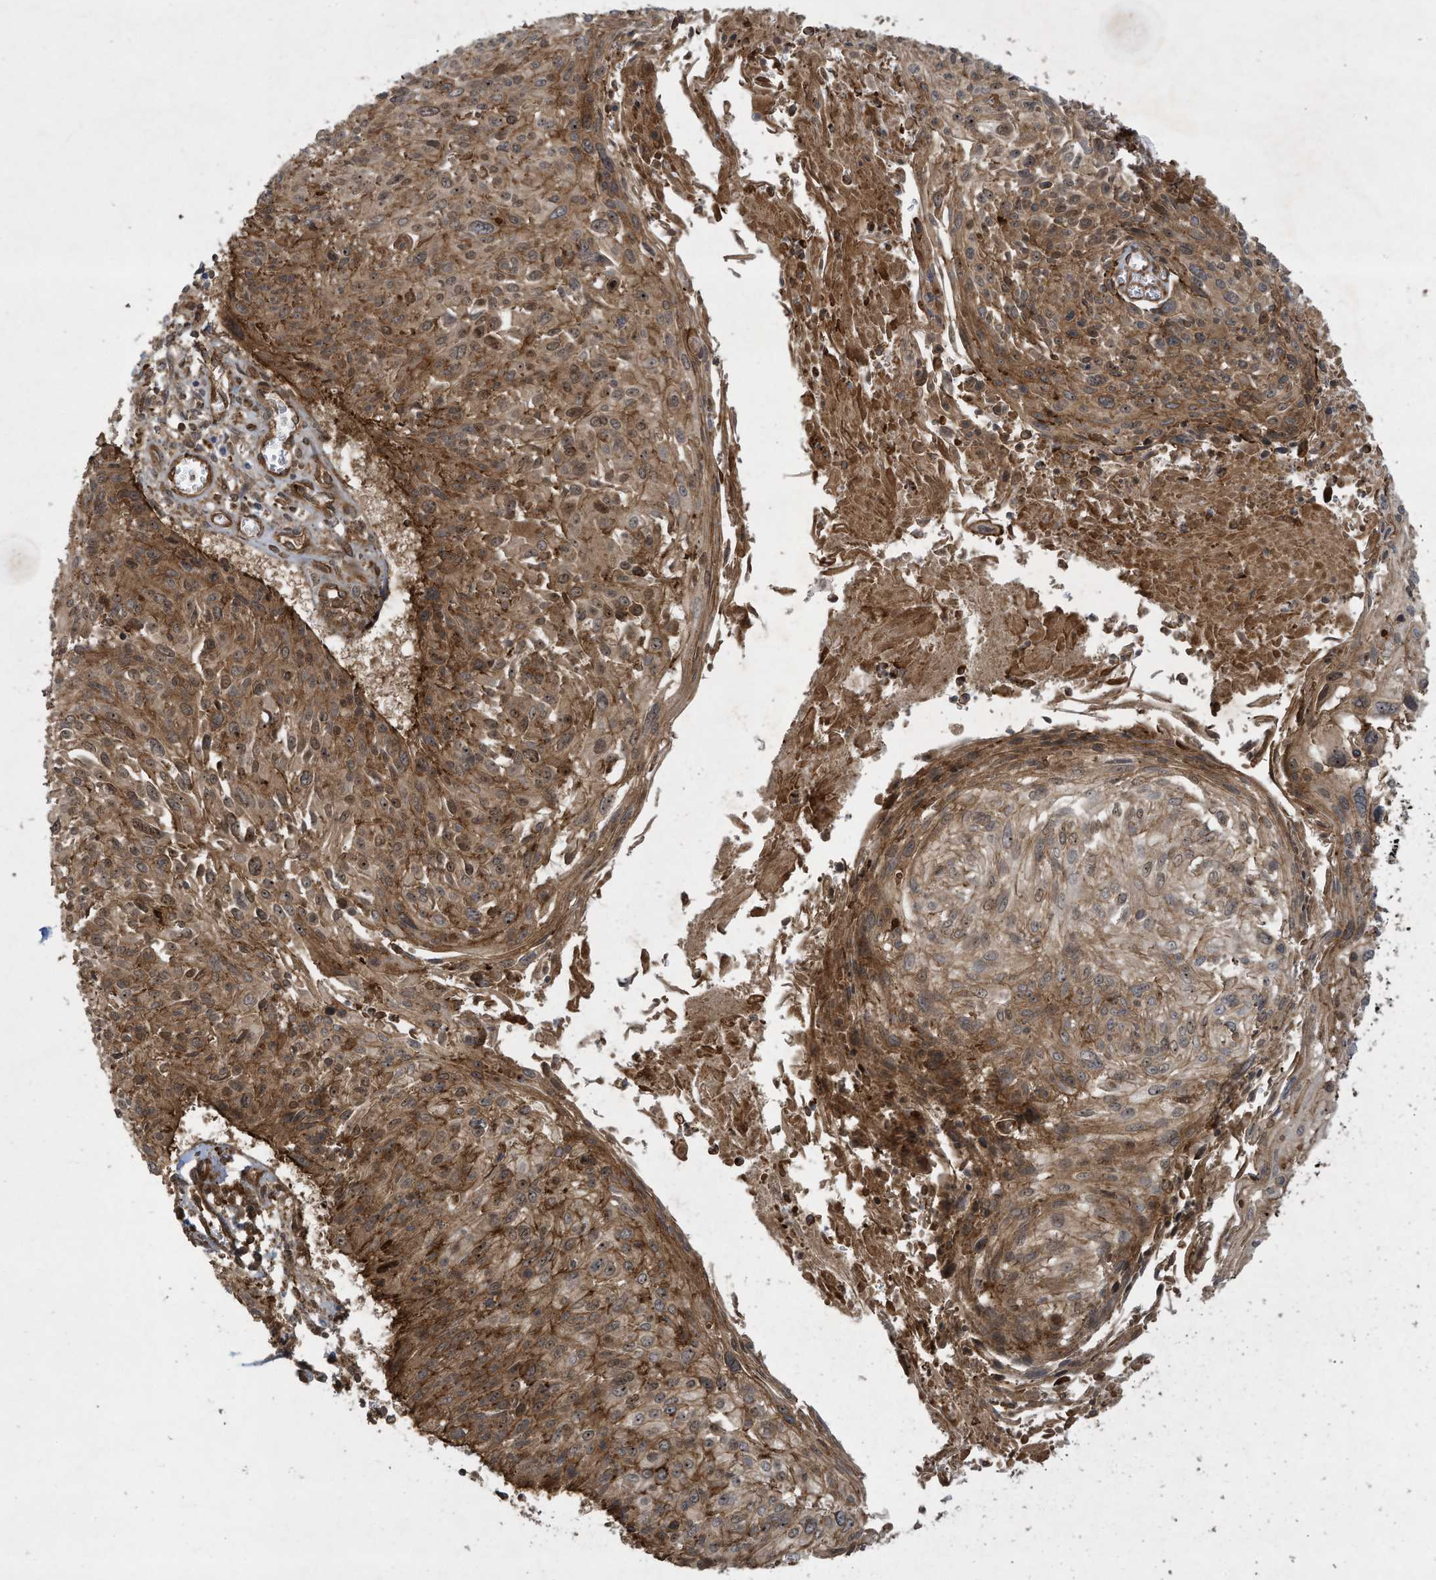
{"staining": {"intensity": "moderate", "quantity": ">75%", "location": "cytoplasmic/membranous"}, "tissue": "cervical cancer", "cell_type": "Tumor cells", "image_type": "cancer", "snomed": [{"axis": "morphology", "description": "Squamous cell carcinoma, NOS"}, {"axis": "topography", "description": "Cervix"}], "caption": "Moderate cytoplasmic/membranous staining for a protein is present in approximately >75% of tumor cells of cervical cancer using immunohistochemistry (IHC).", "gene": "DDIT4", "patient": {"sex": "female", "age": 51}}